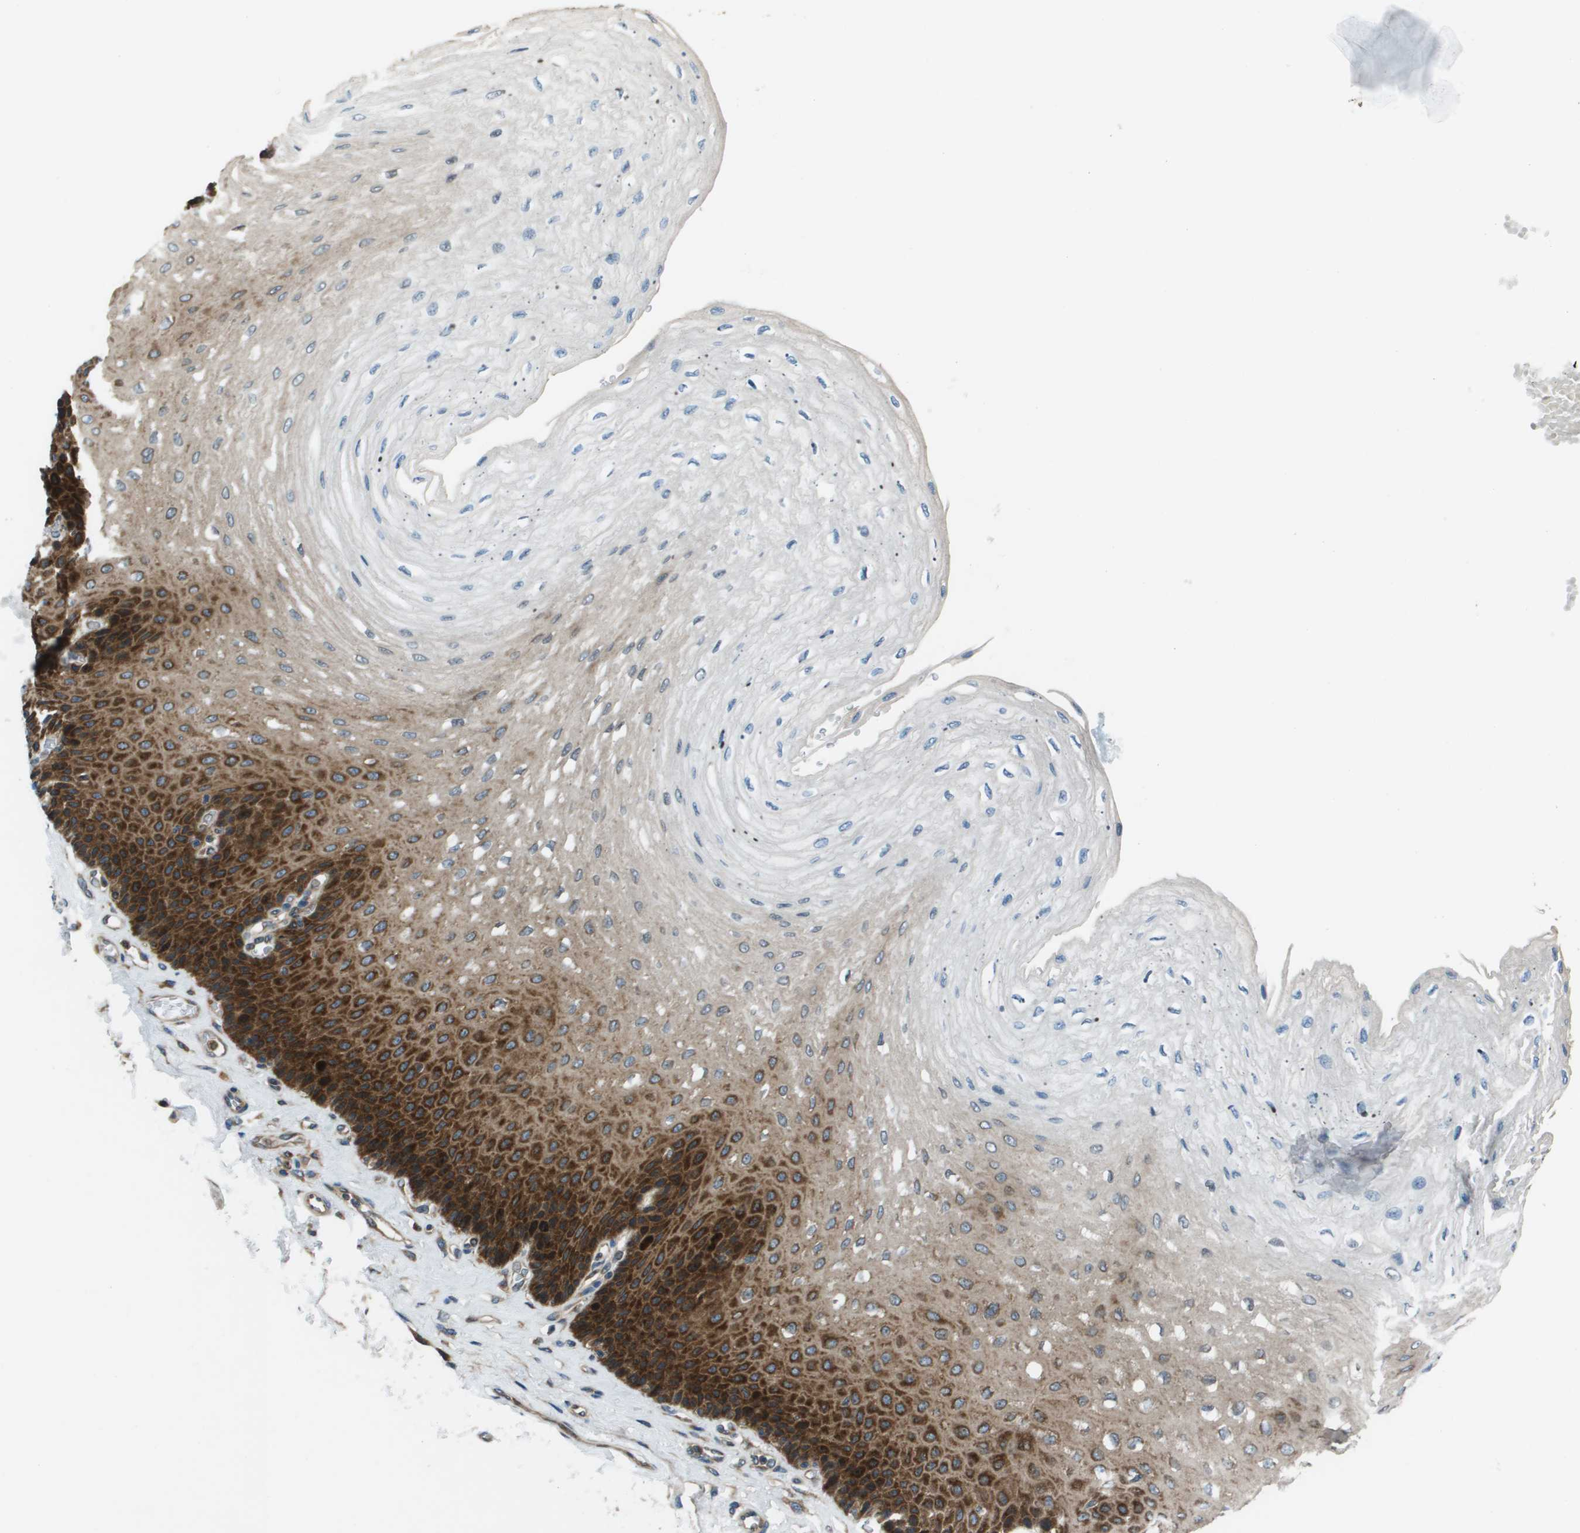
{"staining": {"intensity": "strong", "quantity": "25%-75%", "location": "cytoplasmic/membranous"}, "tissue": "esophagus", "cell_type": "Squamous epithelial cells", "image_type": "normal", "snomed": [{"axis": "morphology", "description": "Normal tissue, NOS"}, {"axis": "topography", "description": "Esophagus"}], "caption": "Esophagus stained with a brown dye displays strong cytoplasmic/membranous positive expression in approximately 25%-75% of squamous epithelial cells.", "gene": "ARFGAP2", "patient": {"sex": "female", "age": 72}}